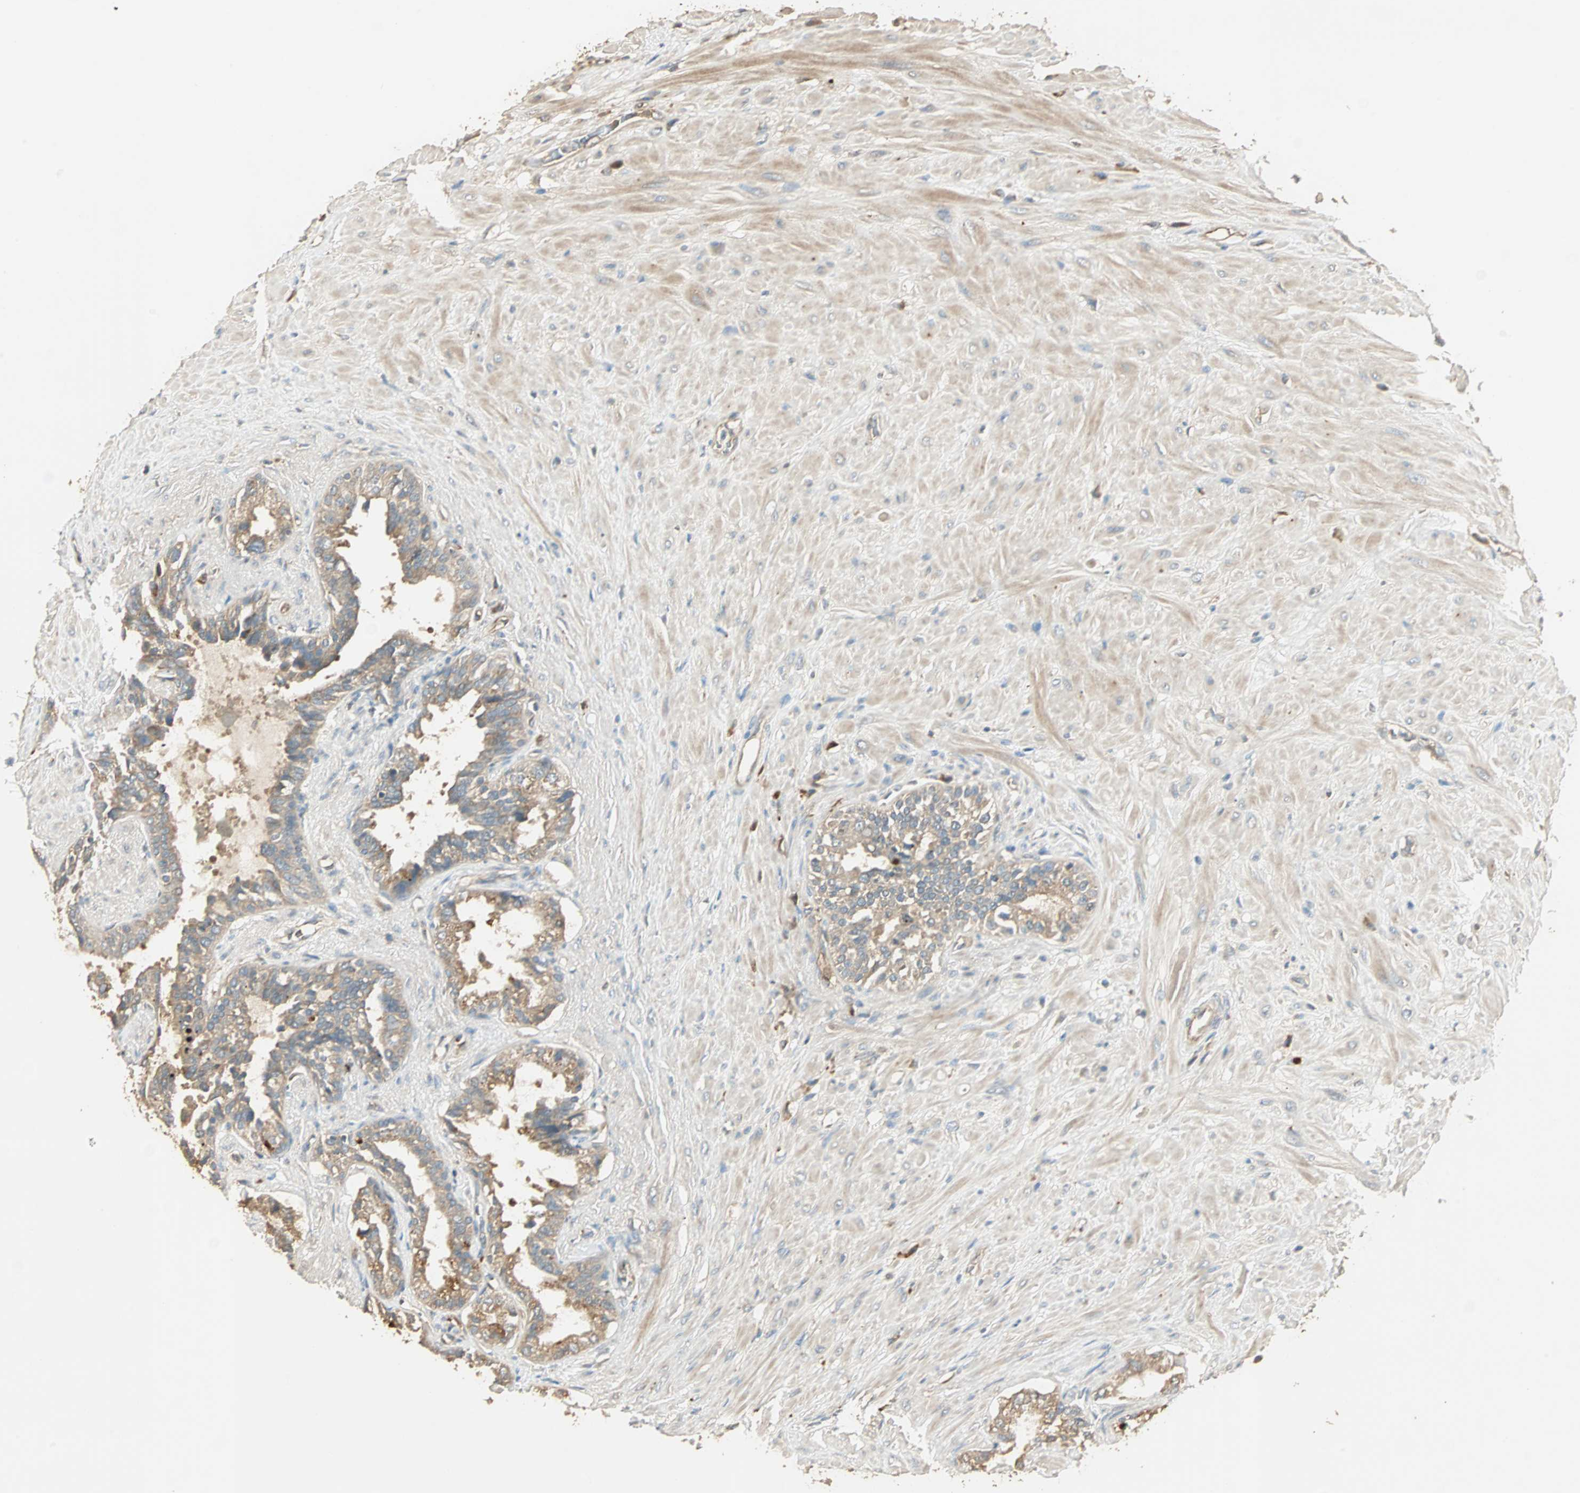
{"staining": {"intensity": "weak", "quantity": ">75%", "location": "cytoplasmic/membranous"}, "tissue": "seminal vesicle", "cell_type": "Glandular cells", "image_type": "normal", "snomed": [{"axis": "morphology", "description": "Normal tissue, NOS"}, {"axis": "topography", "description": "Seminal veicle"}], "caption": "Brown immunohistochemical staining in unremarkable human seminal vesicle reveals weak cytoplasmic/membranous staining in approximately >75% of glandular cells.", "gene": "GALK1", "patient": {"sex": "male", "age": 61}}